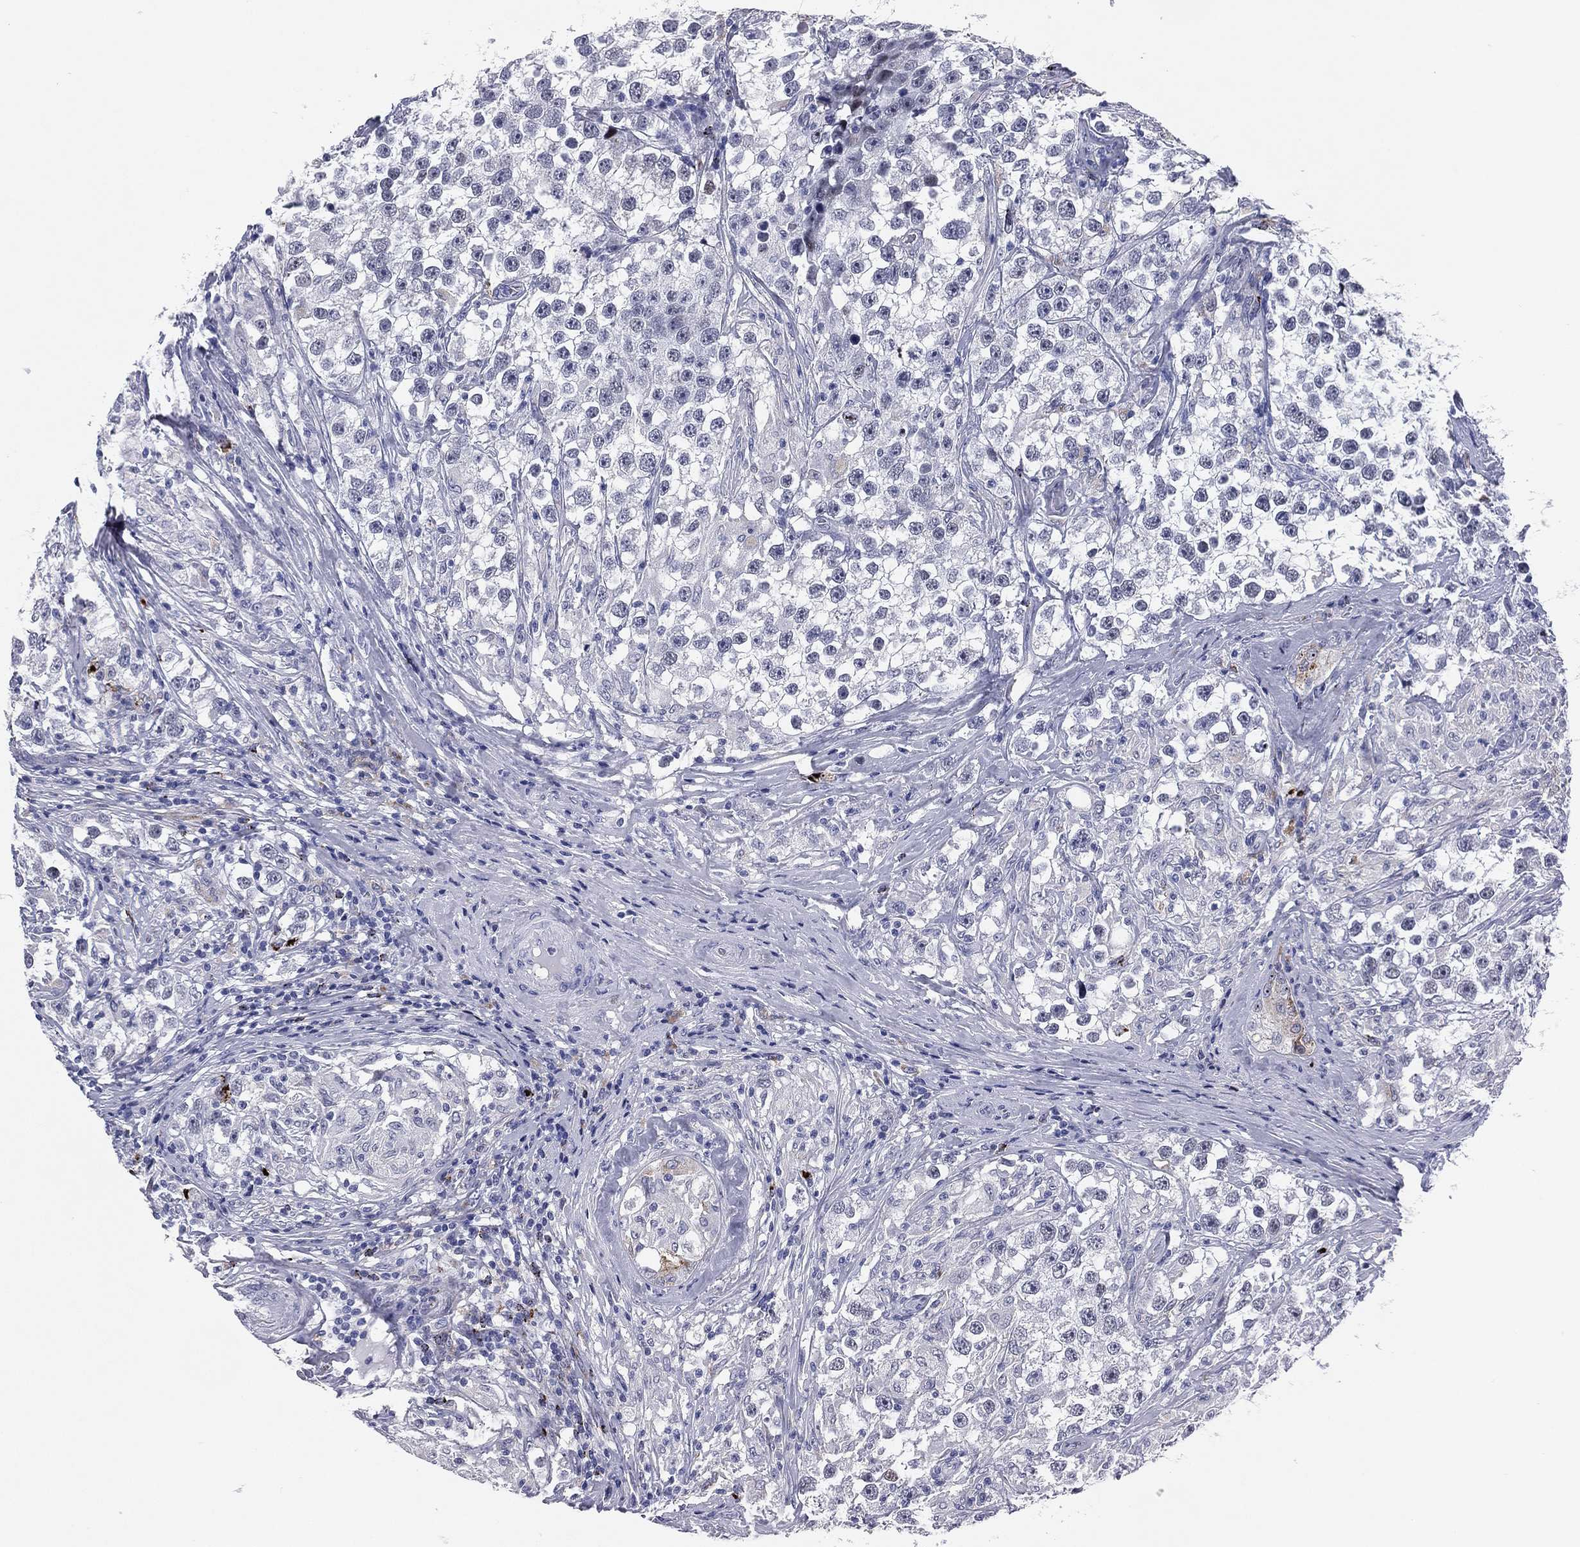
{"staining": {"intensity": "negative", "quantity": "none", "location": "none"}, "tissue": "testis cancer", "cell_type": "Tumor cells", "image_type": "cancer", "snomed": [{"axis": "morphology", "description": "Seminoma, NOS"}, {"axis": "topography", "description": "Testis"}], "caption": "Photomicrograph shows no significant protein expression in tumor cells of testis cancer. (Immunohistochemistry (ihc), brightfield microscopy, high magnification).", "gene": "HLA-DOA", "patient": {"sex": "male", "age": 46}}